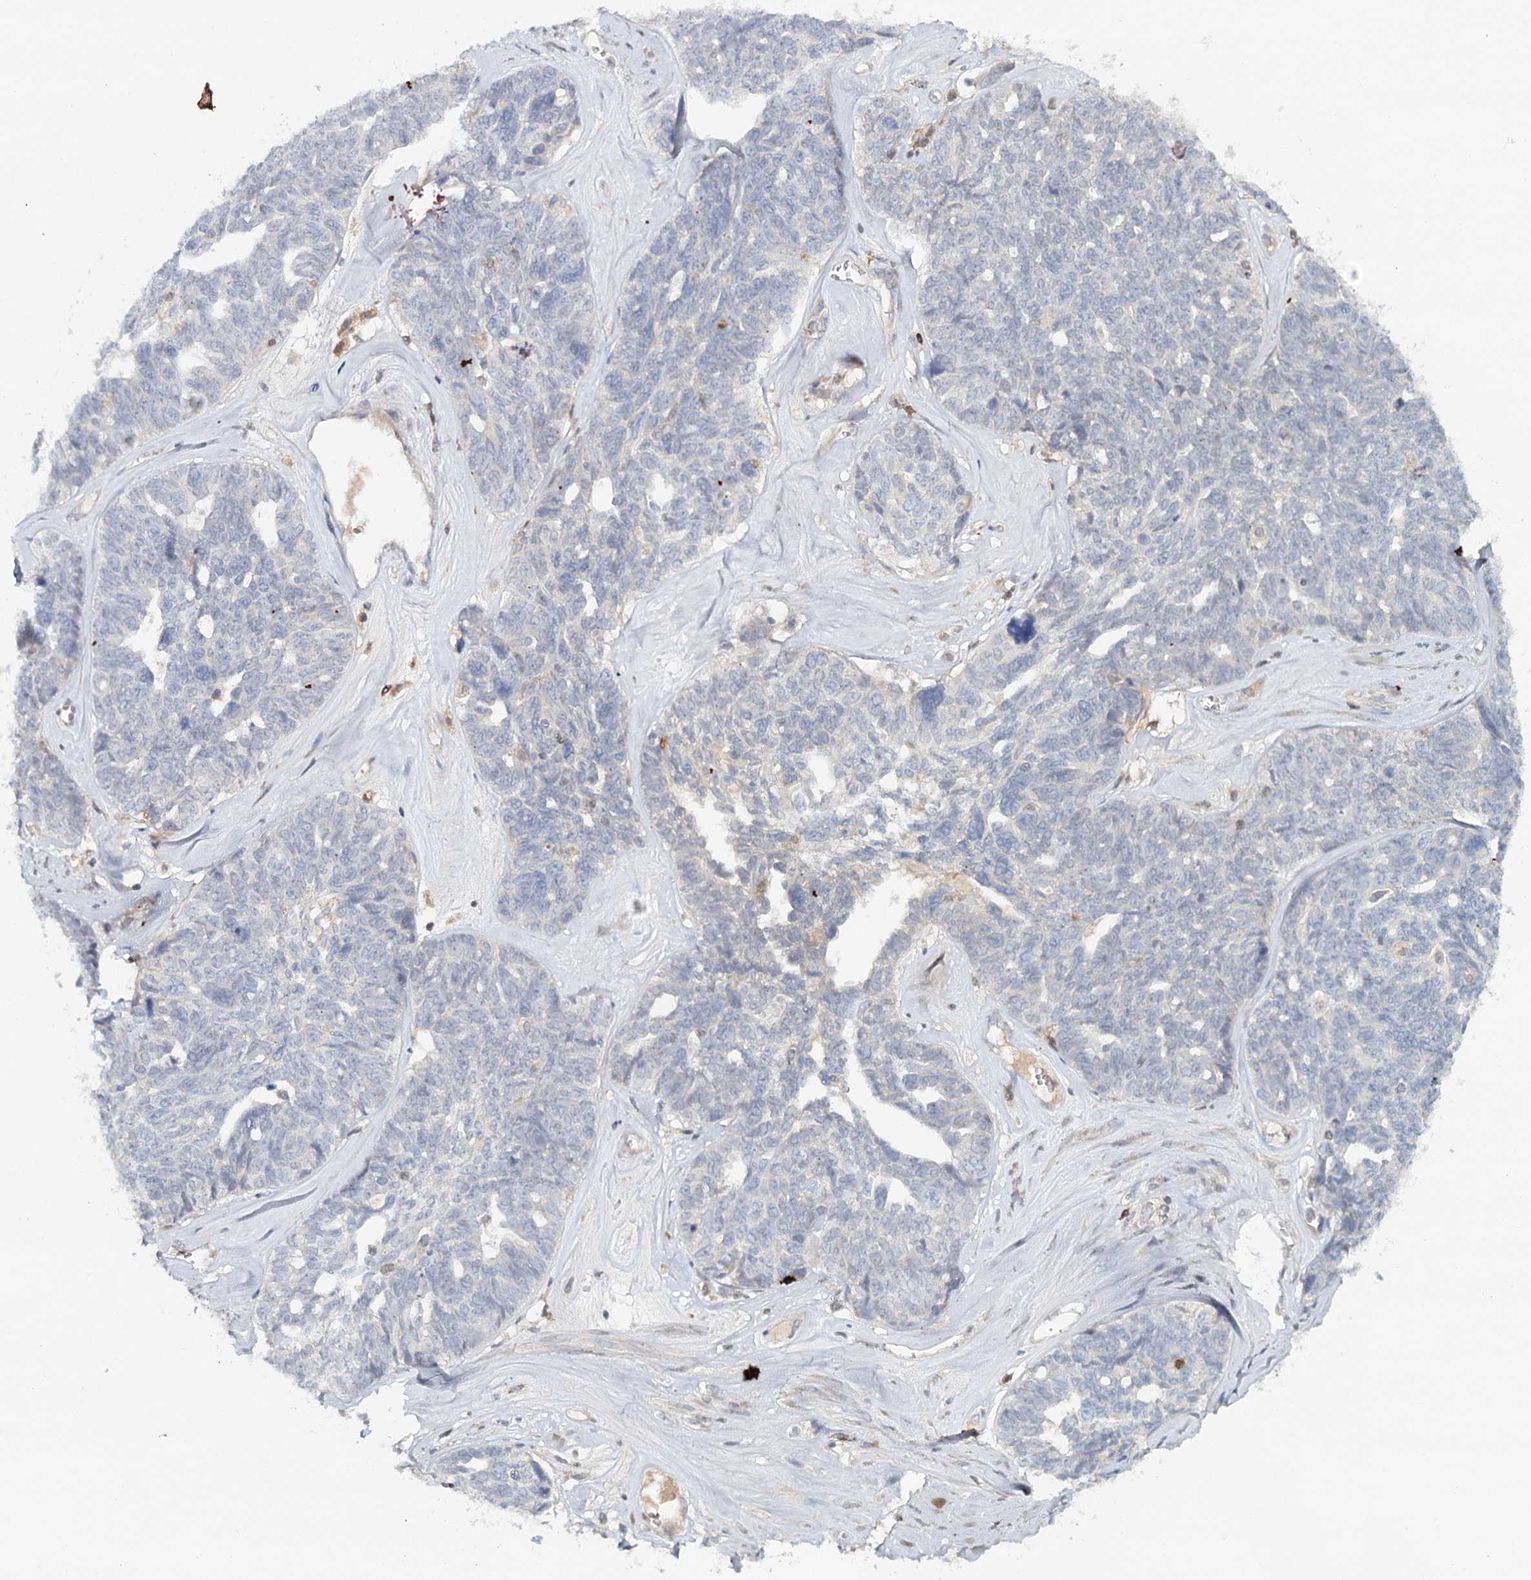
{"staining": {"intensity": "negative", "quantity": "none", "location": "none"}, "tissue": "ovarian cancer", "cell_type": "Tumor cells", "image_type": "cancer", "snomed": [{"axis": "morphology", "description": "Cystadenocarcinoma, serous, NOS"}, {"axis": "topography", "description": "Ovary"}], "caption": "Tumor cells are negative for protein expression in human serous cystadenocarcinoma (ovarian).", "gene": "SLC41A2", "patient": {"sex": "female", "age": 79}}